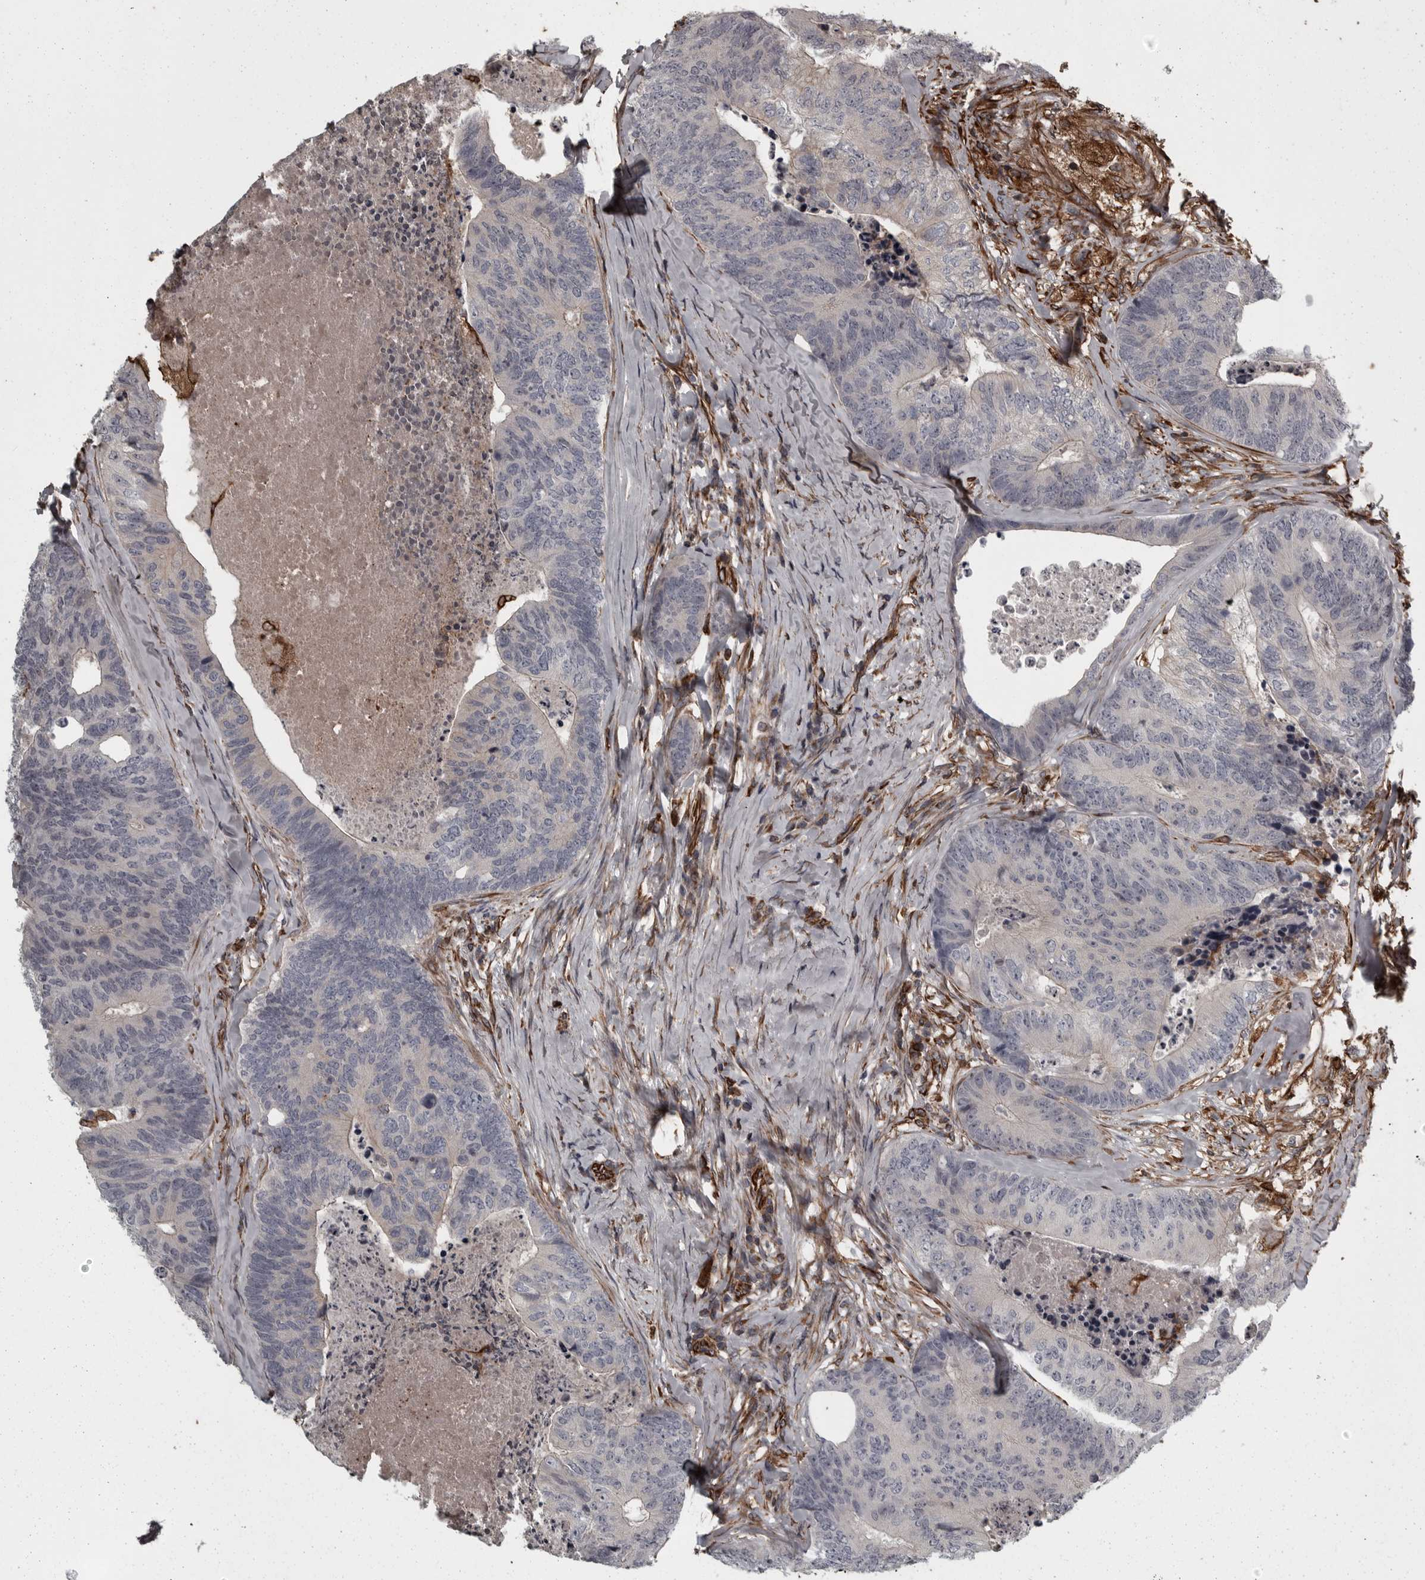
{"staining": {"intensity": "negative", "quantity": "none", "location": "none"}, "tissue": "colorectal cancer", "cell_type": "Tumor cells", "image_type": "cancer", "snomed": [{"axis": "morphology", "description": "Adenocarcinoma, NOS"}, {"axis": "topography", "description": "Colon"}], "caption": "A high-resolution image shows IHC staining of adenocarcinoma (colorectal), which displays no significant positivity in tumor cells.", "gene": "FAAP100", "patient": {"sex": "female", "age": 67}}